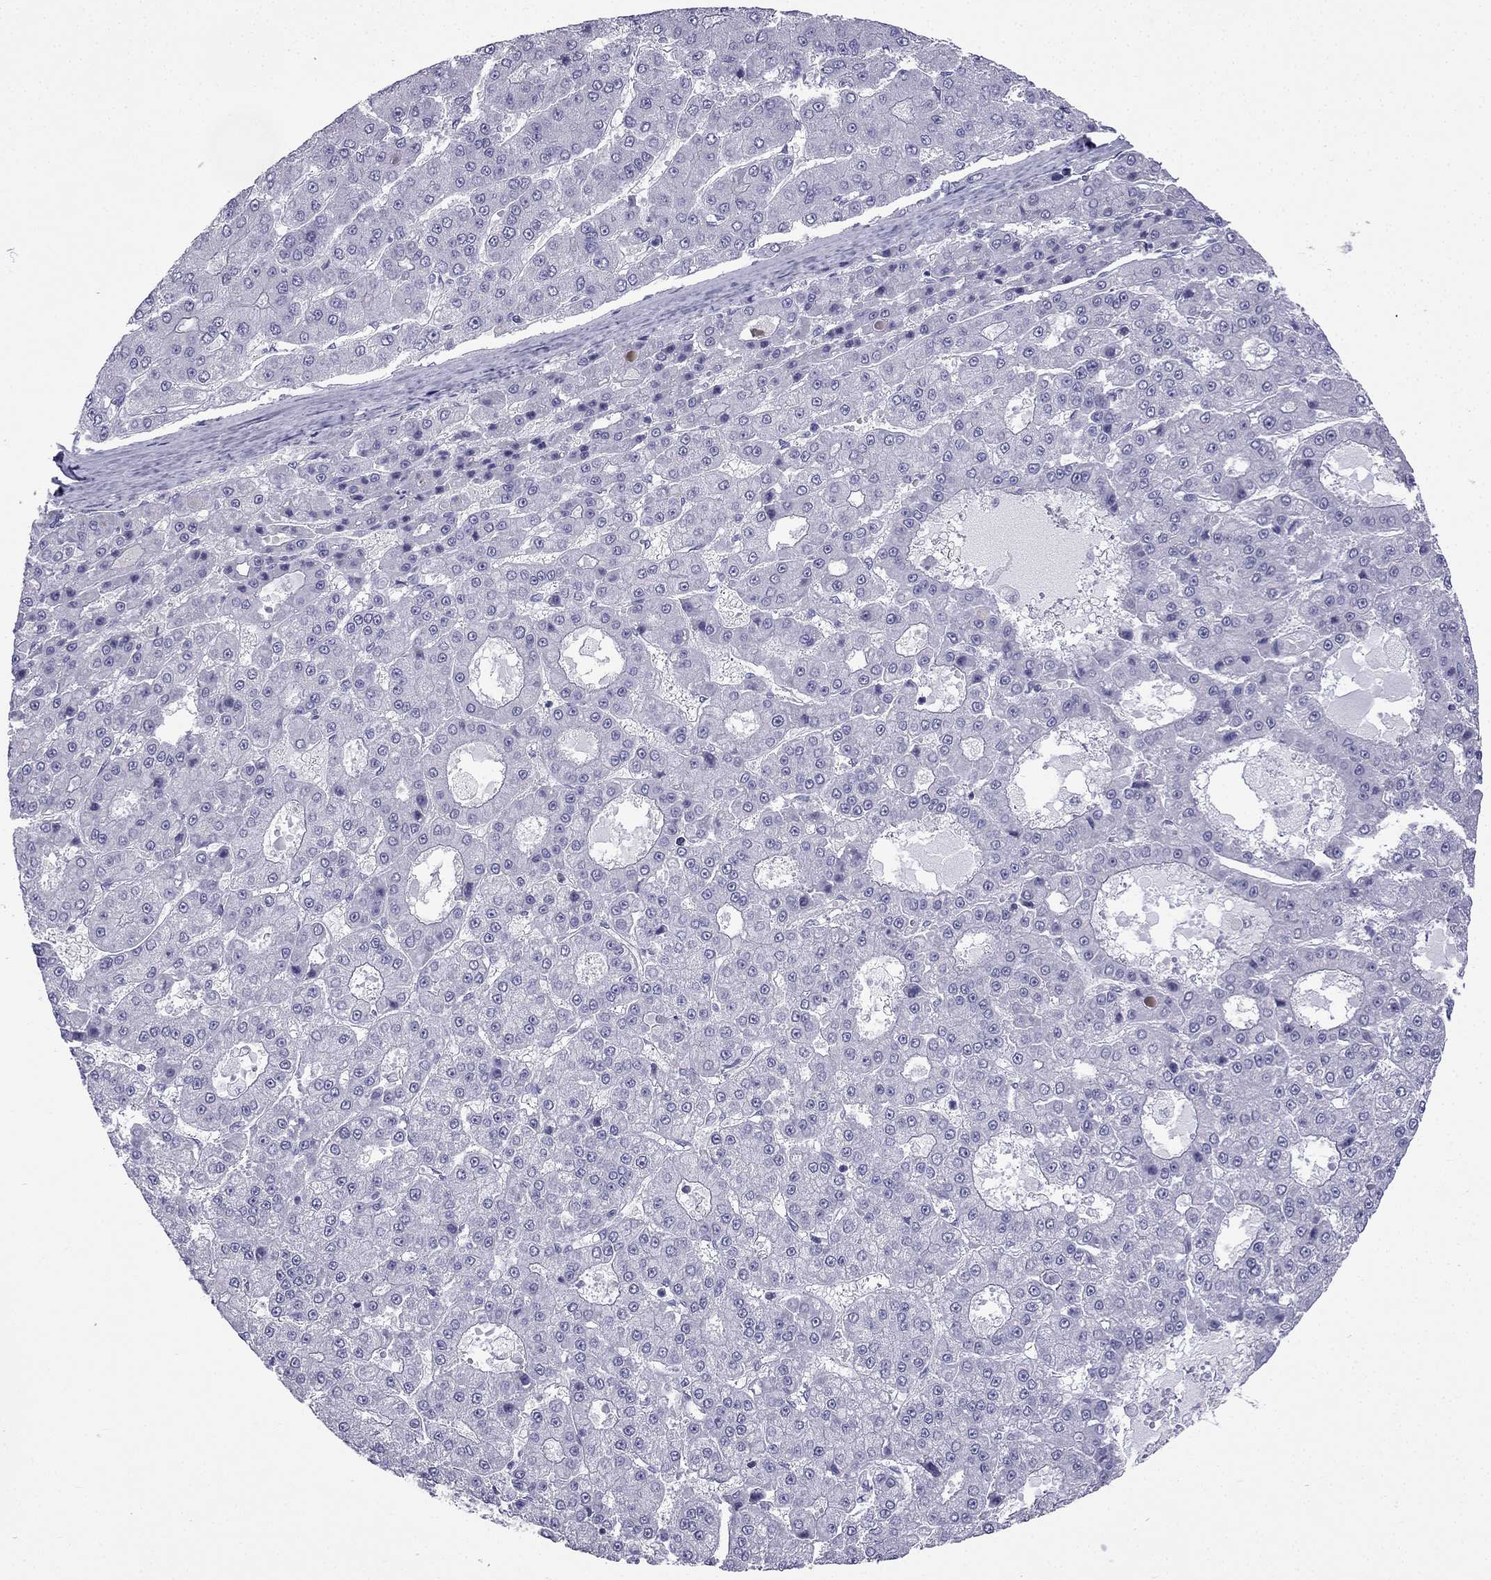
{"staining": {"intensity": "negative", "quantity": "none", "location": "none"}, "tissue": "liver cancer", "cell_type": "Tumor cells", "image_type": "cancer", "snomed": [{"axis": "morphology", "description": "Carcinoma, Hepatocellular, NOS"}, {"axis": "topography", "description": "Liver"}], "caption": "Liver cancer stained for a protein using IHC shows no staining tumor cells.", "gene": "GJA8", "patient": {"sex": "male", "age": 70}}